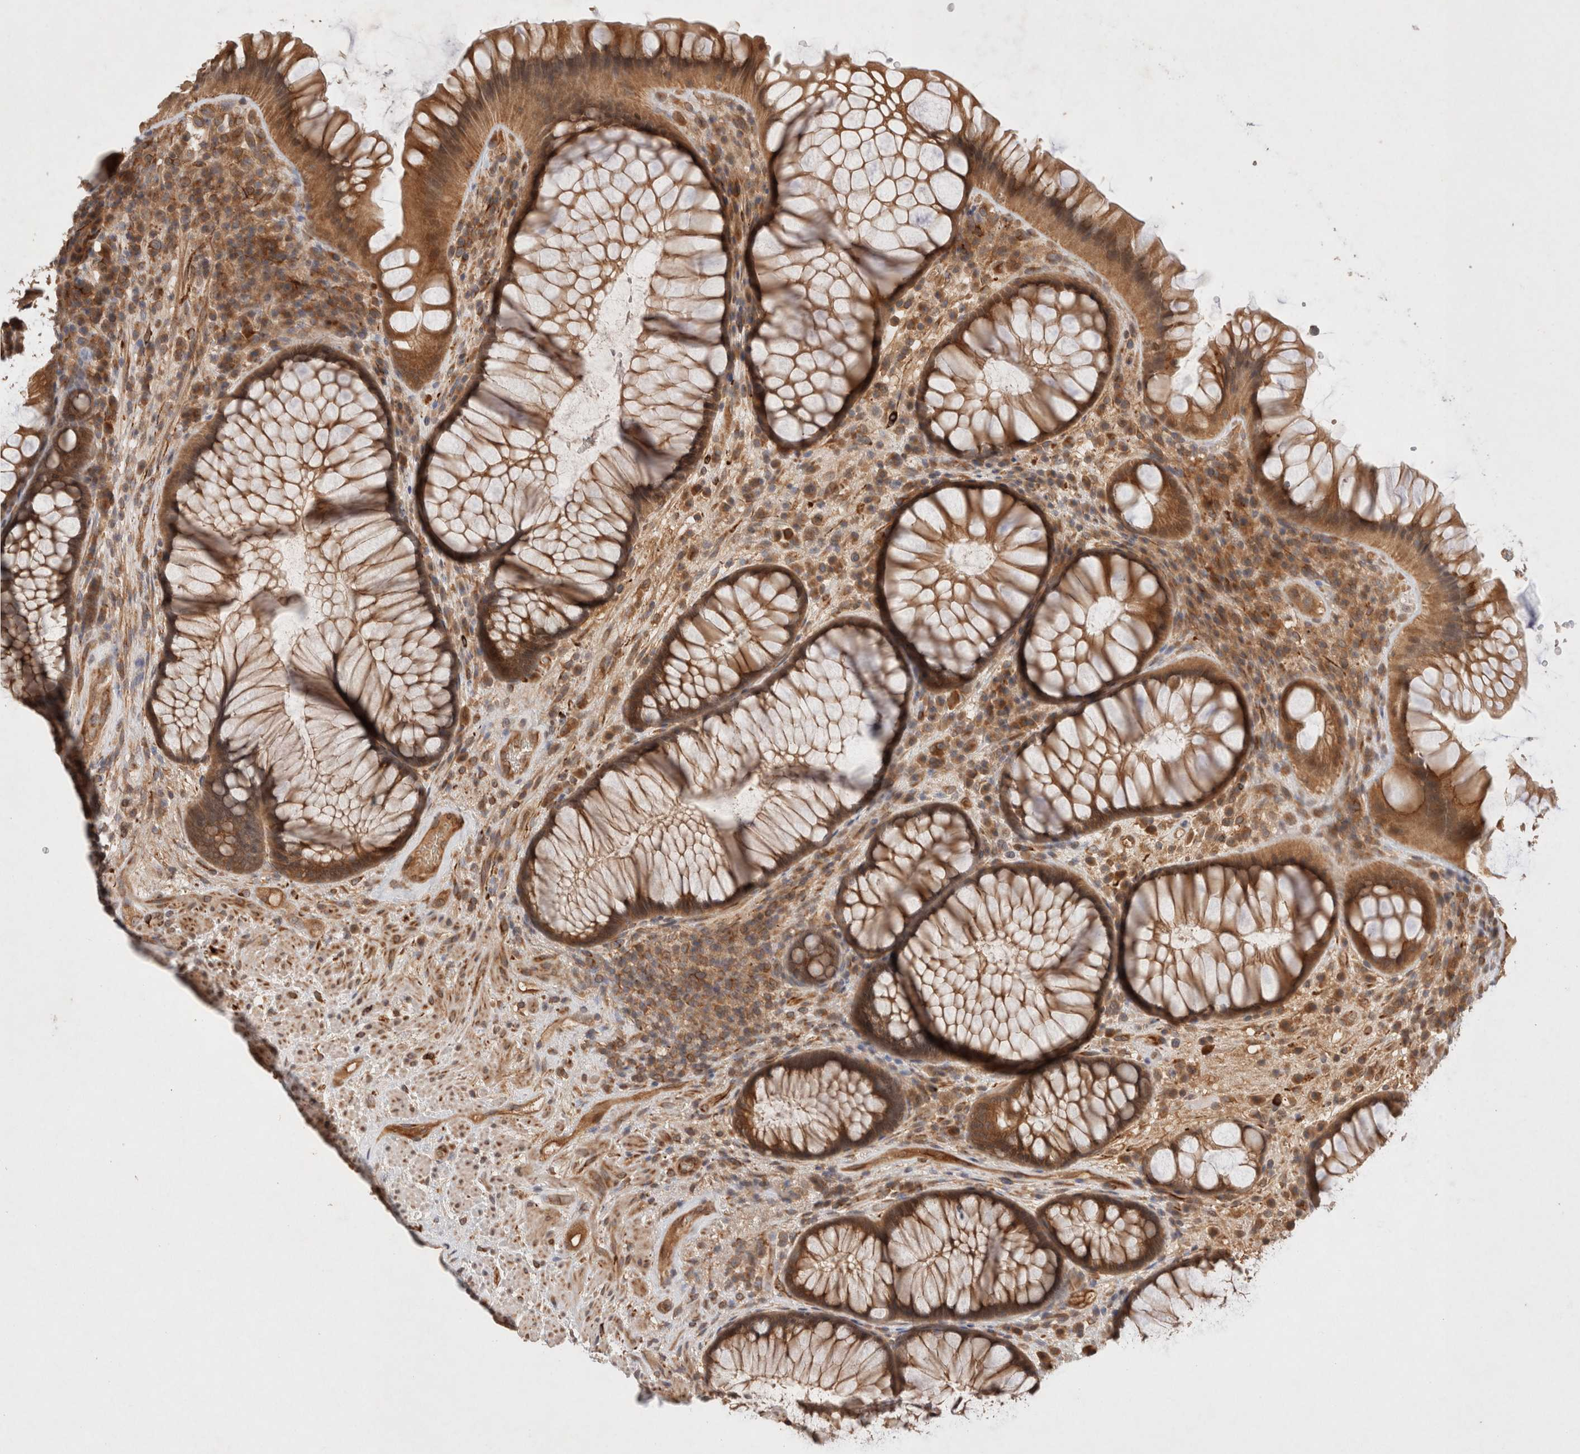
{"staining": {"intensity": "strong", "quantity": ">75%", "location": "cytoplasmic/membranous"}, "tissue": "rectum", "cell_type": "Glandular cells", "image_type": "normal", "snomed": [{"axis": "morphology", "description": "Normal tissue, NOS"}, {"axis": "topography", "description": "Rectum"}], "caption": "Rectum stained with a brown dye reveals strong cytoplasmic/membranous positive positivity in approximately >75% of glandular cells.", "gene": "KLHL20", "patient": {"sex": "male", "age": 51}}